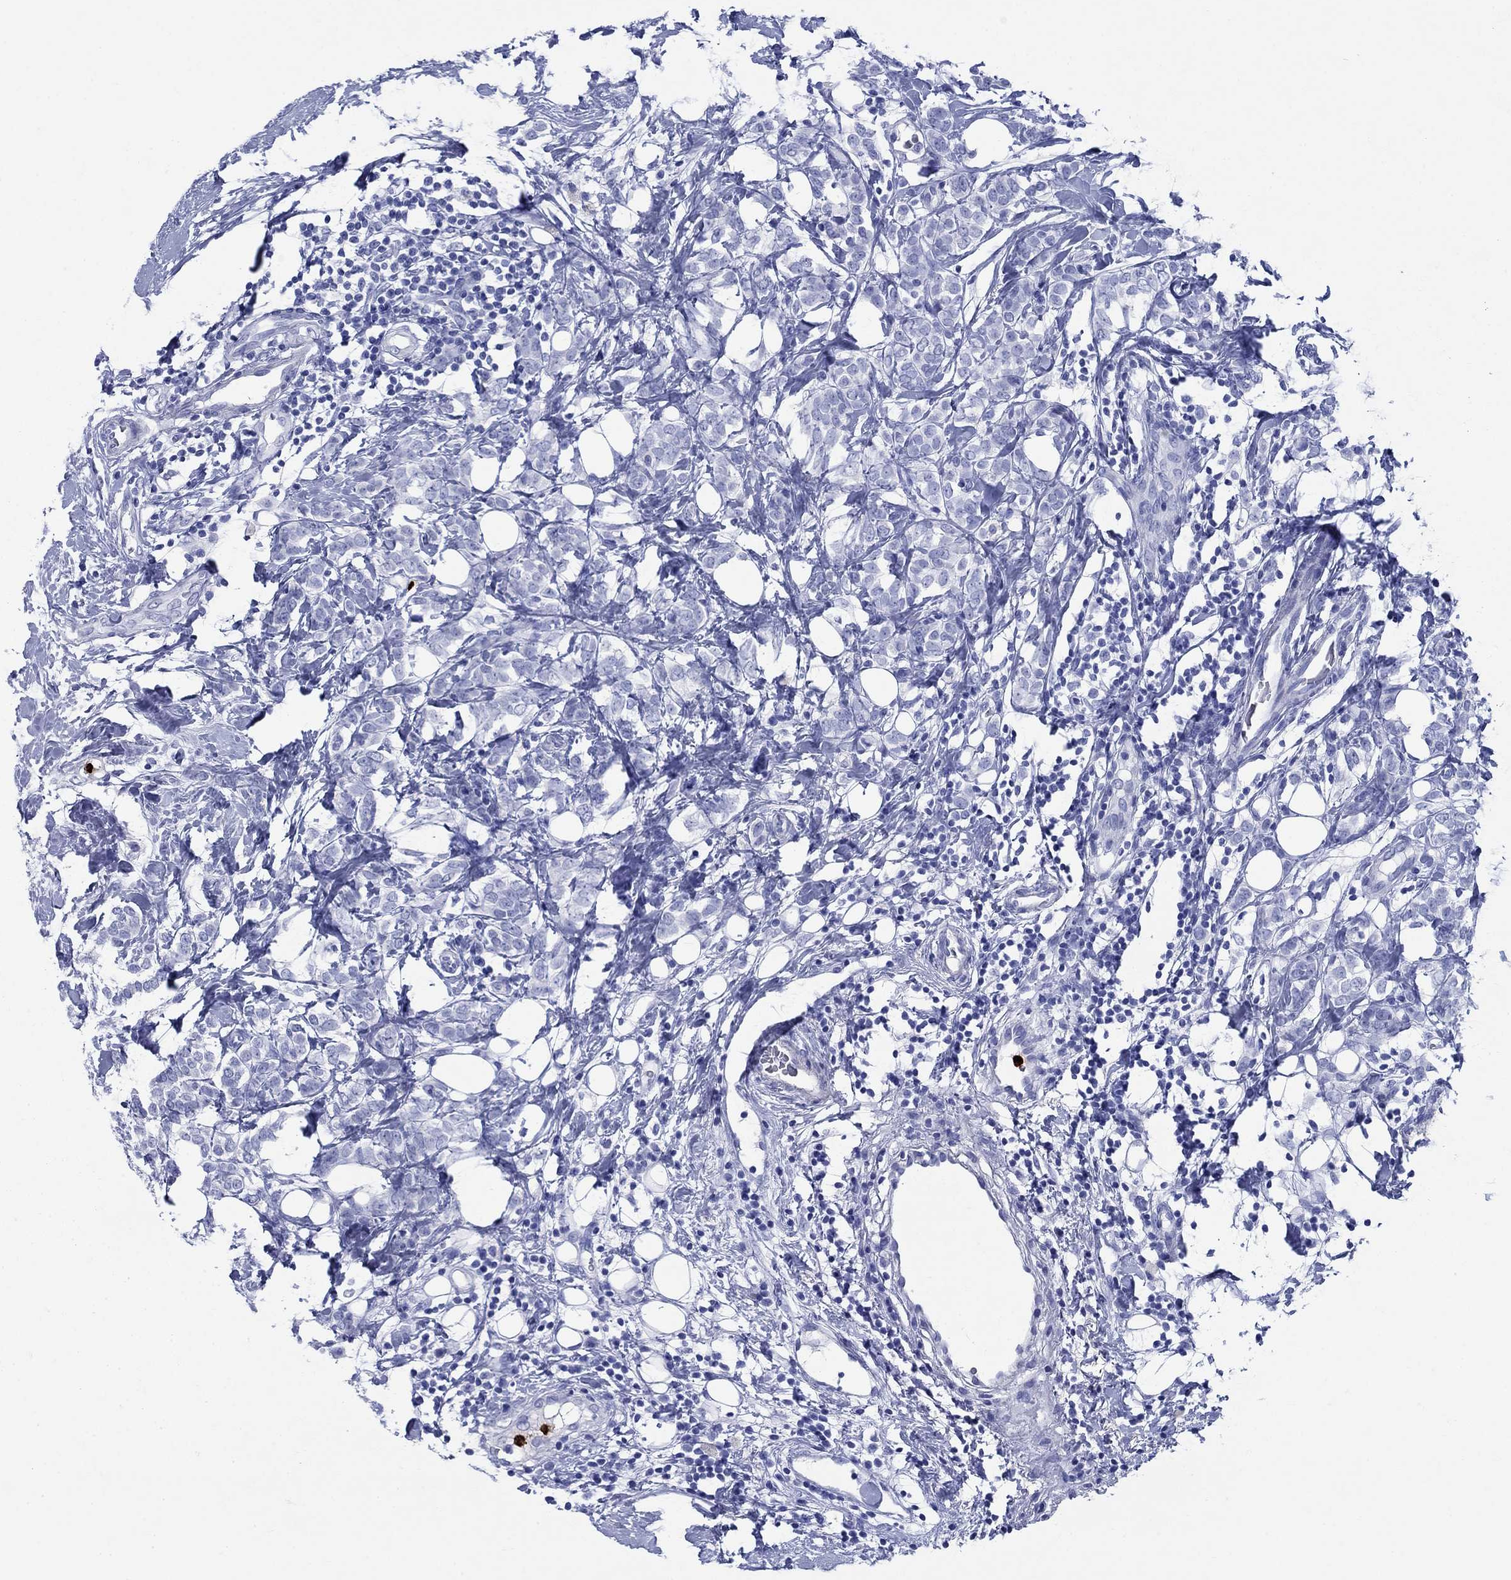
{"staining": {"intensity": "negative", "quantity": "none", "location": "none"}, "tissue": "breast cancer", "cell_type": "Tumor cells", "image_type": "cancer", "snomed": [{"axis": "morphology", "description": "Lobular carcinoma"}, {"axis": "topography", "description": "Breast"}], "caption": "Breast lobular carcinoma stained for a protein using IHC demonstrates no staining tumor cells.", "gene": "AZU1", "patient": {"sex": "female", "age": 49}}